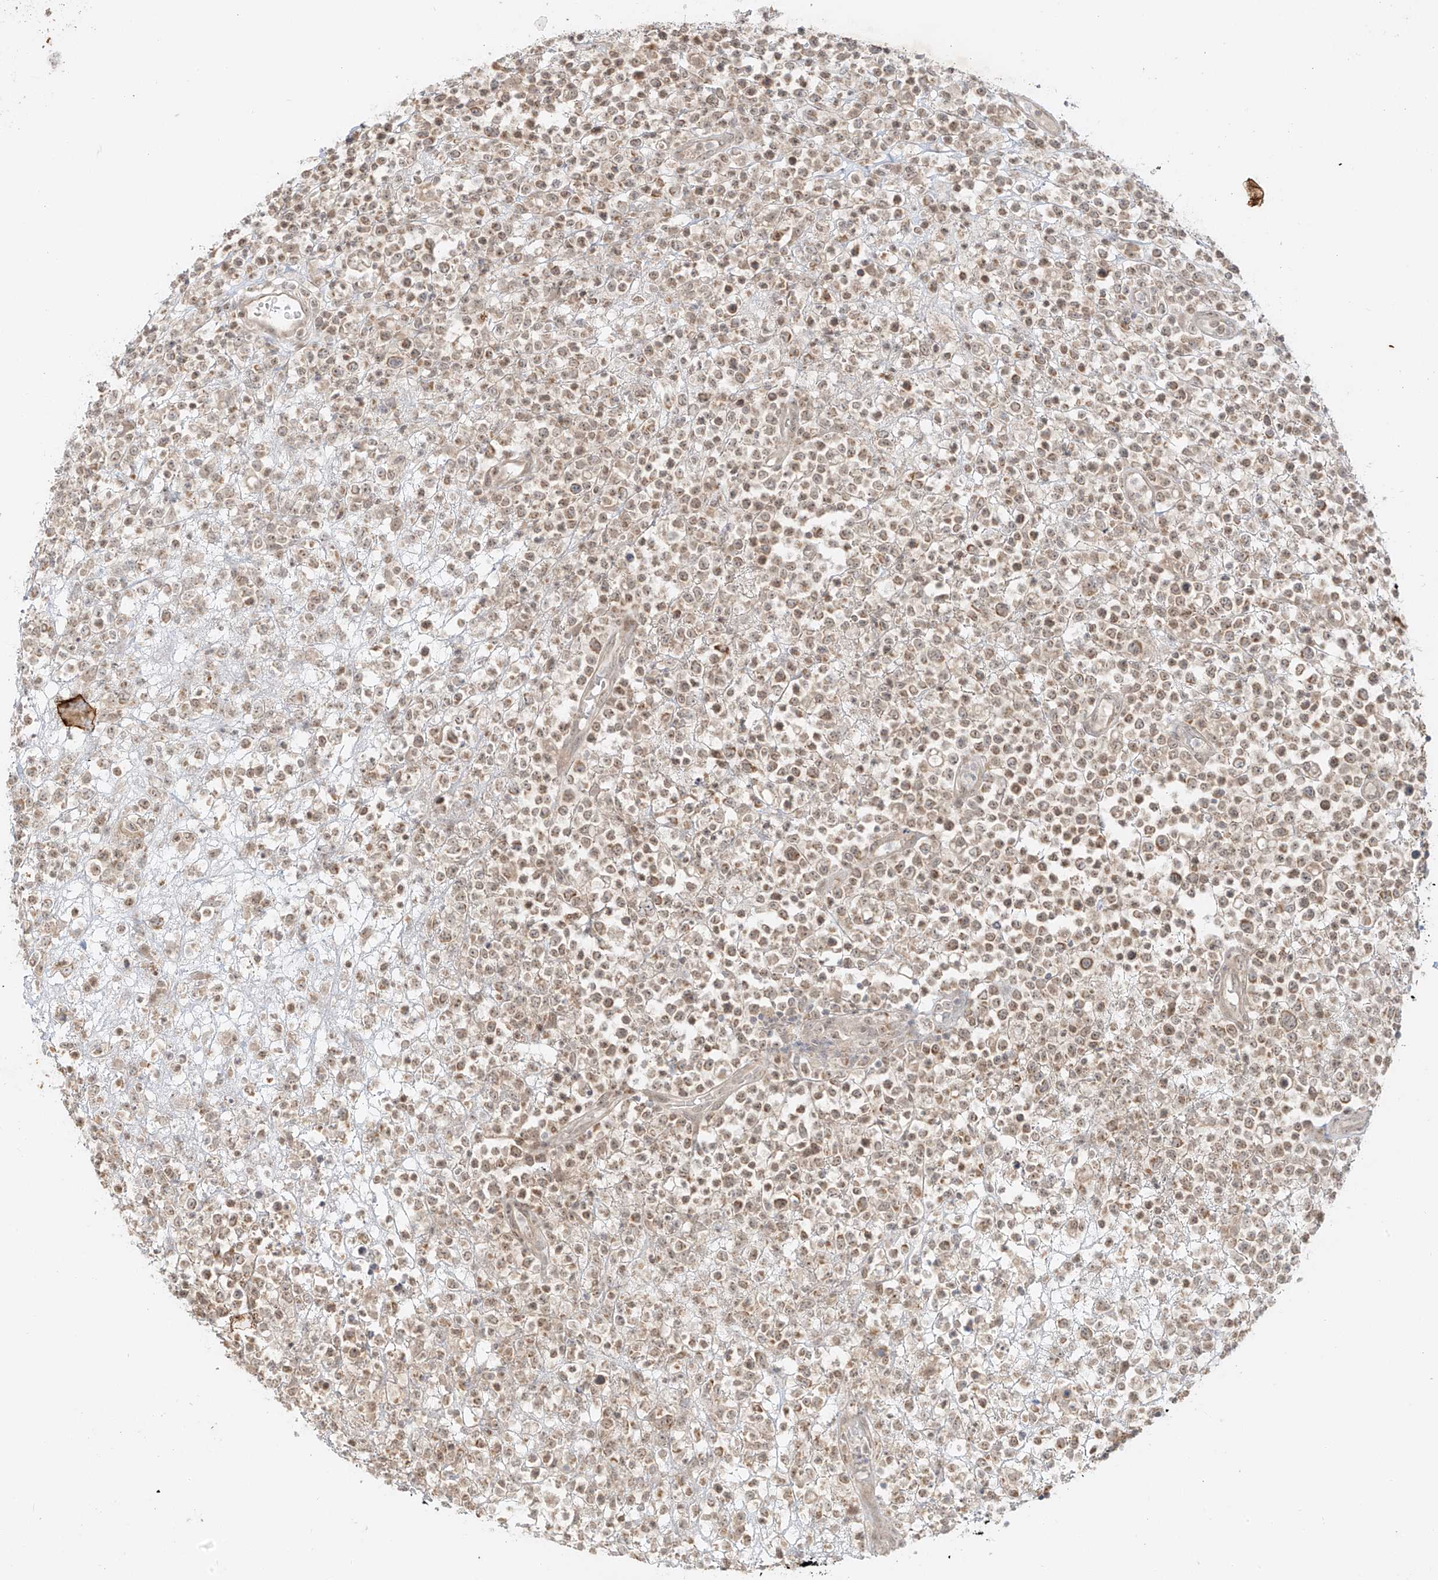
{"staining": {"intensity": "weak", "quantity": ">75%", "location": "cytoplasmic/membranous,nuclear"}, "tissue": "lymphoma", "cell_type": "Tumor cells", "image_type": "cancer", "snomed": [{"axis": "morphology", "description": "Malignant lymphoma, non-Hodgkin's type, High grade"}, {"axis": "topography", "description": "Colon"}], "caption": "The histopathology image displays a brown stain indicating the presence of a protein in the cytoplasmic/membranous and nuclear of tumor cells in lymphoma.", "gene": "MIPEP", "patient": {"sex": "female", "age": 53}}